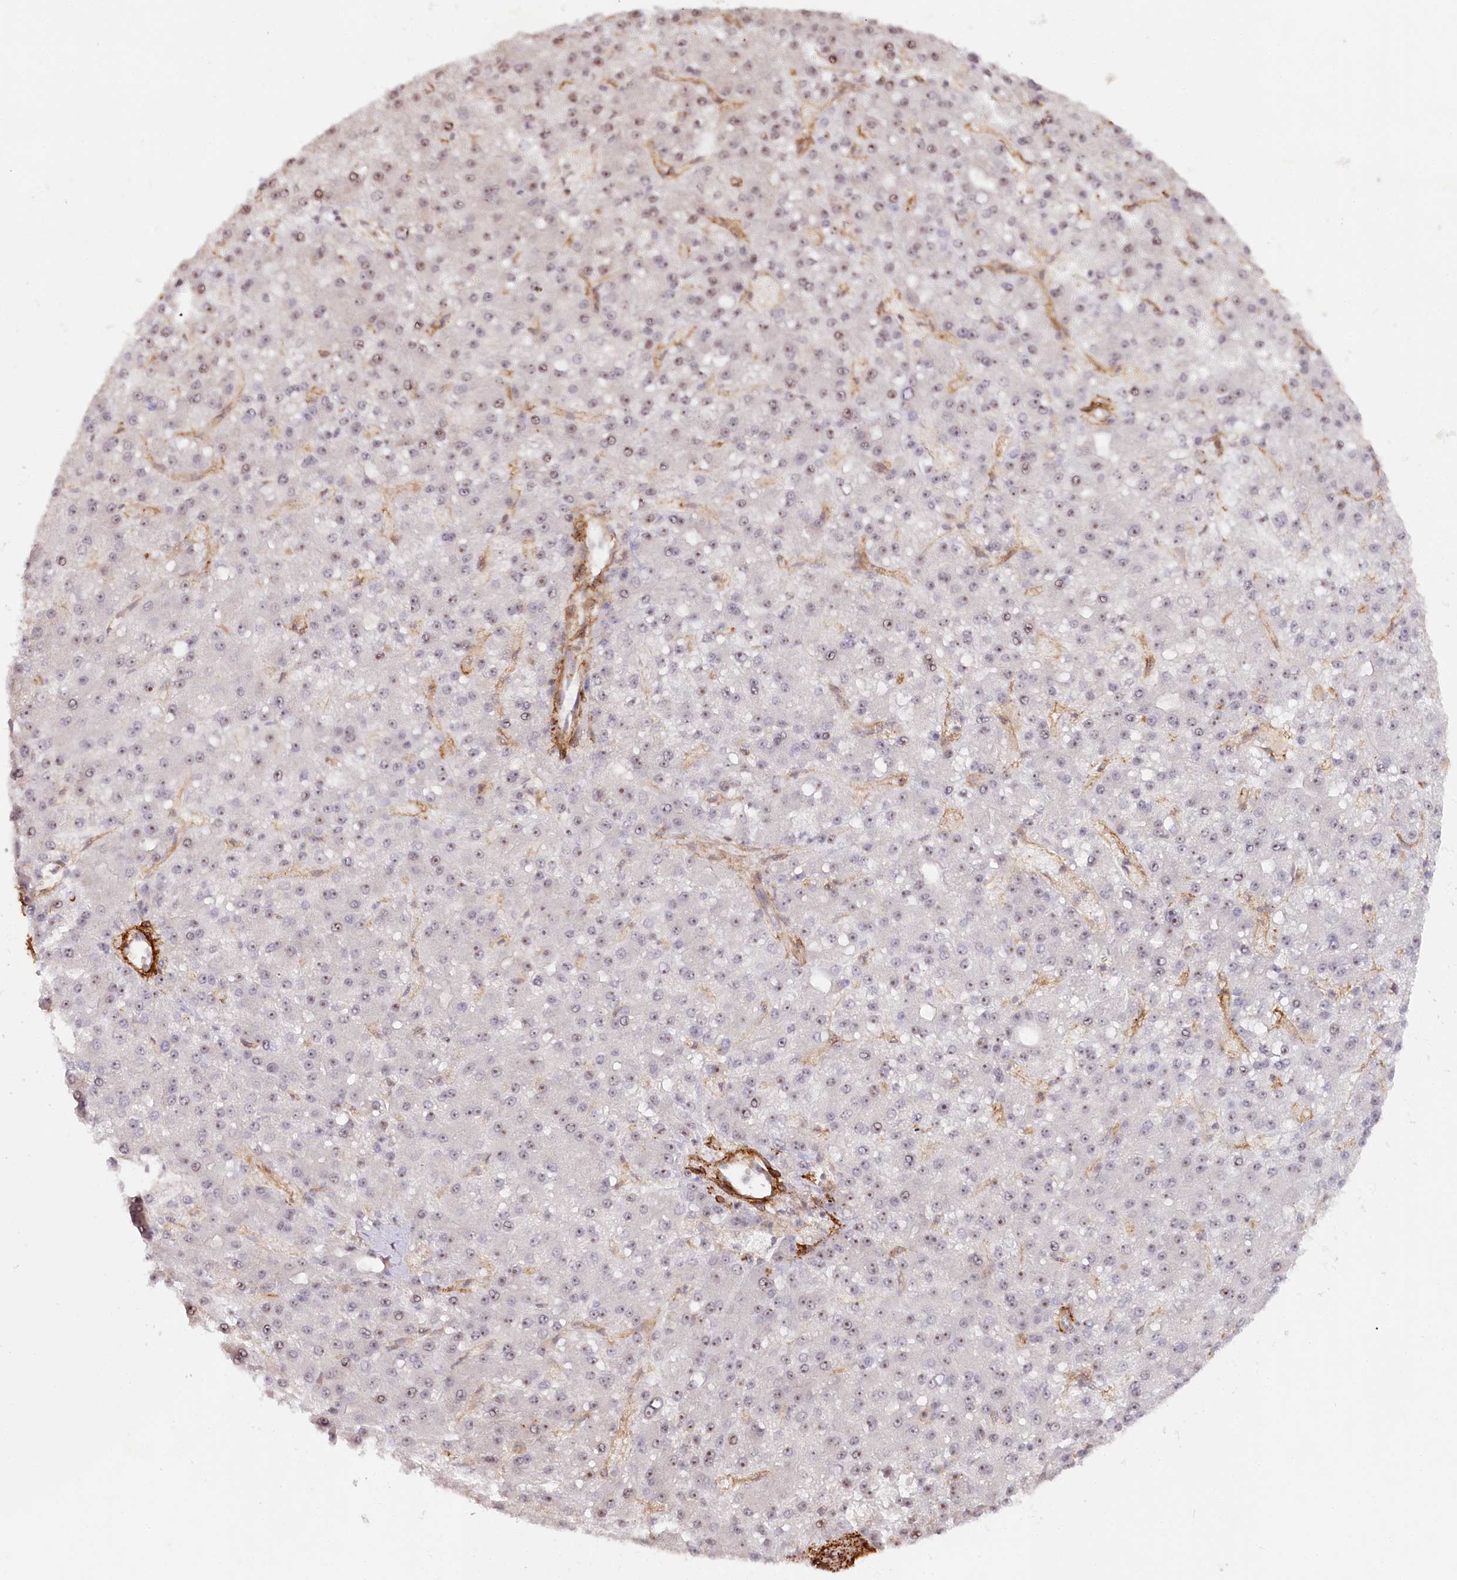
{"staining": {"intensity": "weak", "quantity": "<25%", "location": "nuclear"}, "tissue": "liver cancer", "cell_type": "Tumor cells", "image_type": "cancer", "snomed": [{"axis": "morphology", "description": "Carcinoma, Hepatocellular, NOS"}, {"axis": "topography", "description": "Liver"}], "caption": "IHC histopathology image of neoplastic tissue: human liver hepatocellular carcinoma stained with DAB (3,3'-diaminobenzidine) shows no significant protein expression in tumor cells.", "gene": "GNL3L", "patient": {"sex": "male", "age": 67}}